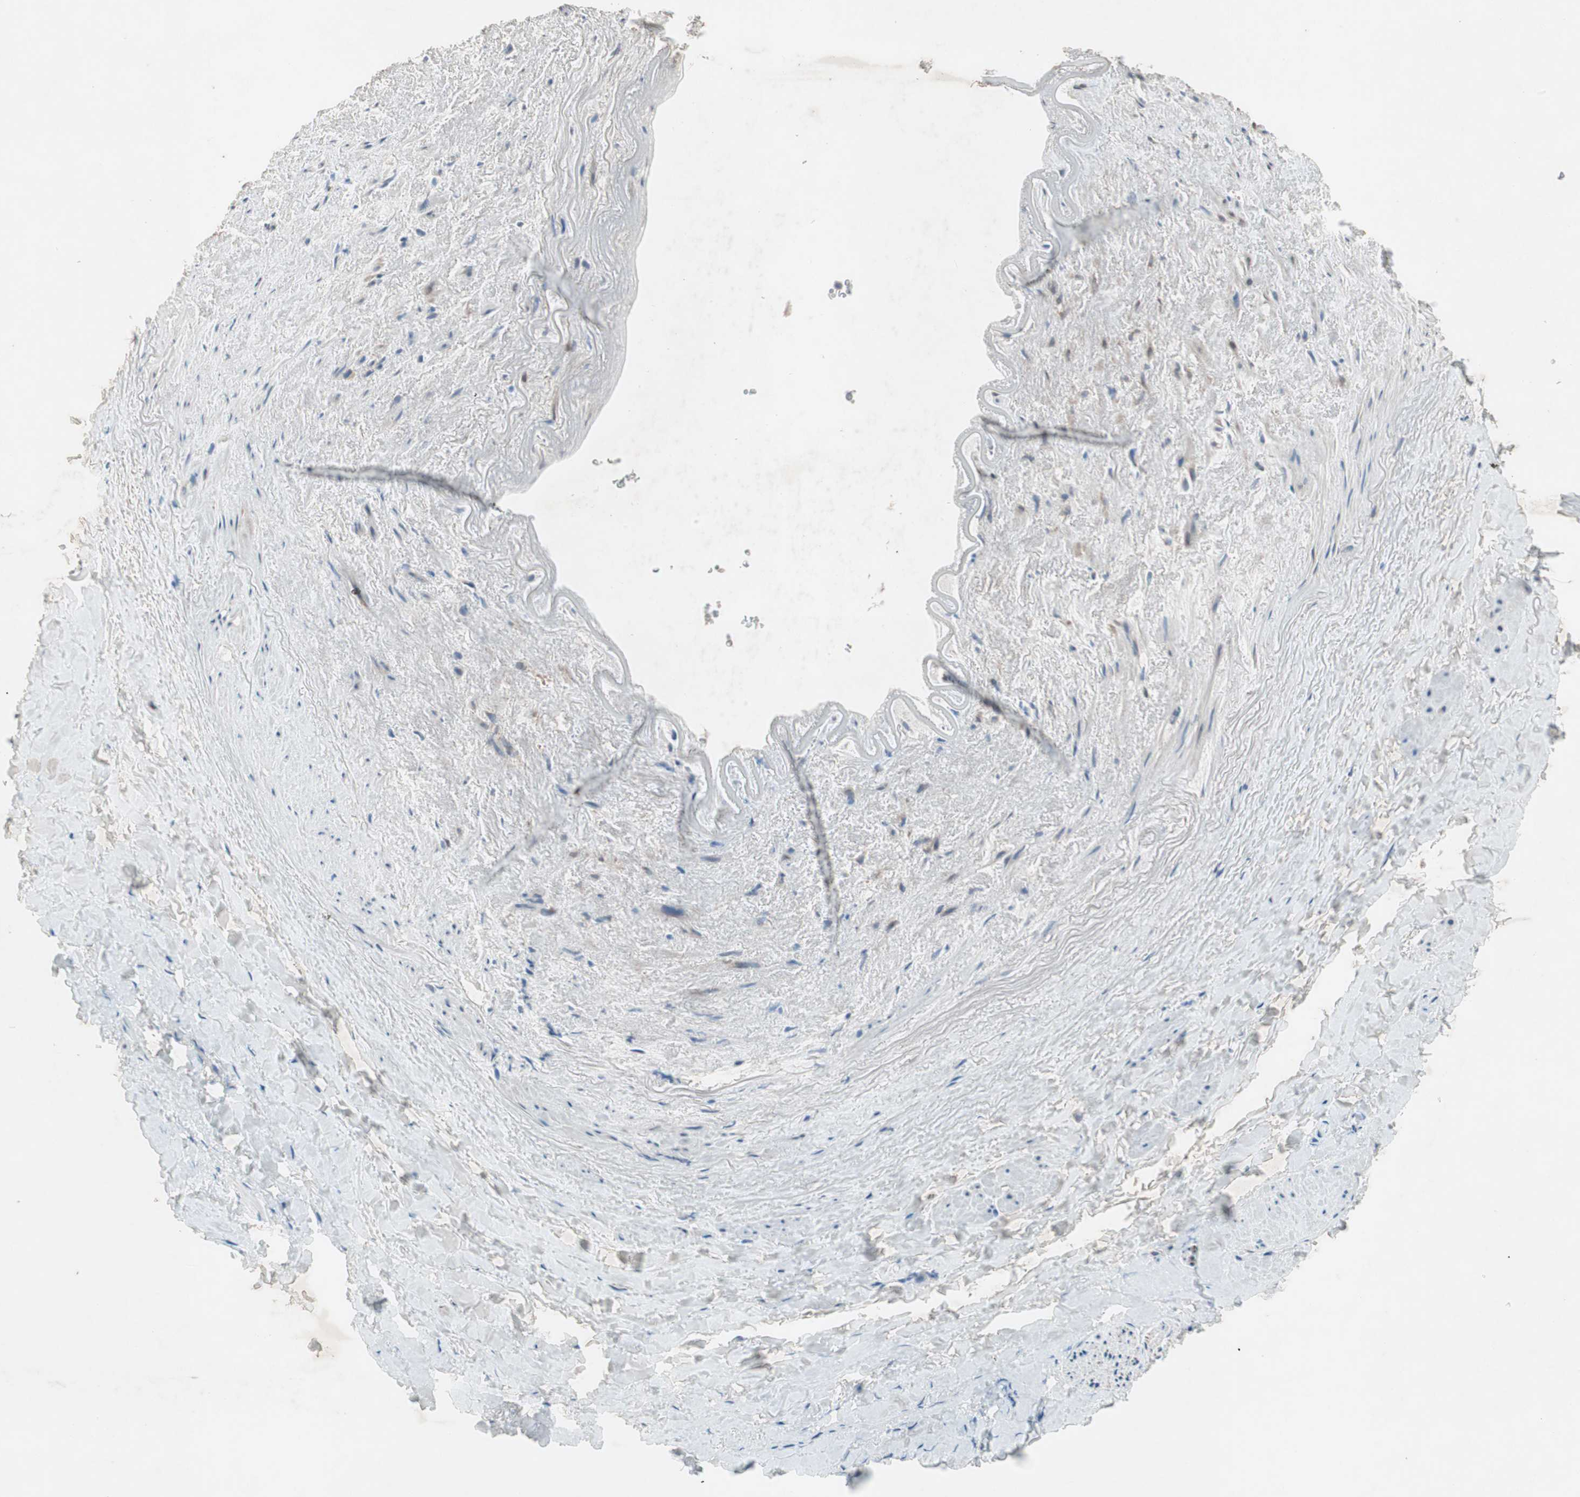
{"staining": {"intensity": "negative", "quantity": "none", "location": "none"}, "tissue": "adipose tissue", "cell_type": "Adipocytes", "image_type": "normal", "snomed": [{"axis": "morphology", "description": "Normal tissue, NOS"}, {"axis": "topography", "description": "Peripheral nerve tissue"}], "caption": "DAB (3,3'-diaminobenzidine) immunohistochemical staining of normal human adipose tissue demonstrates no significant positivity in adipocytes.", "gene": "PRRG4", "patient": {"sex": "male", "age": 70}}